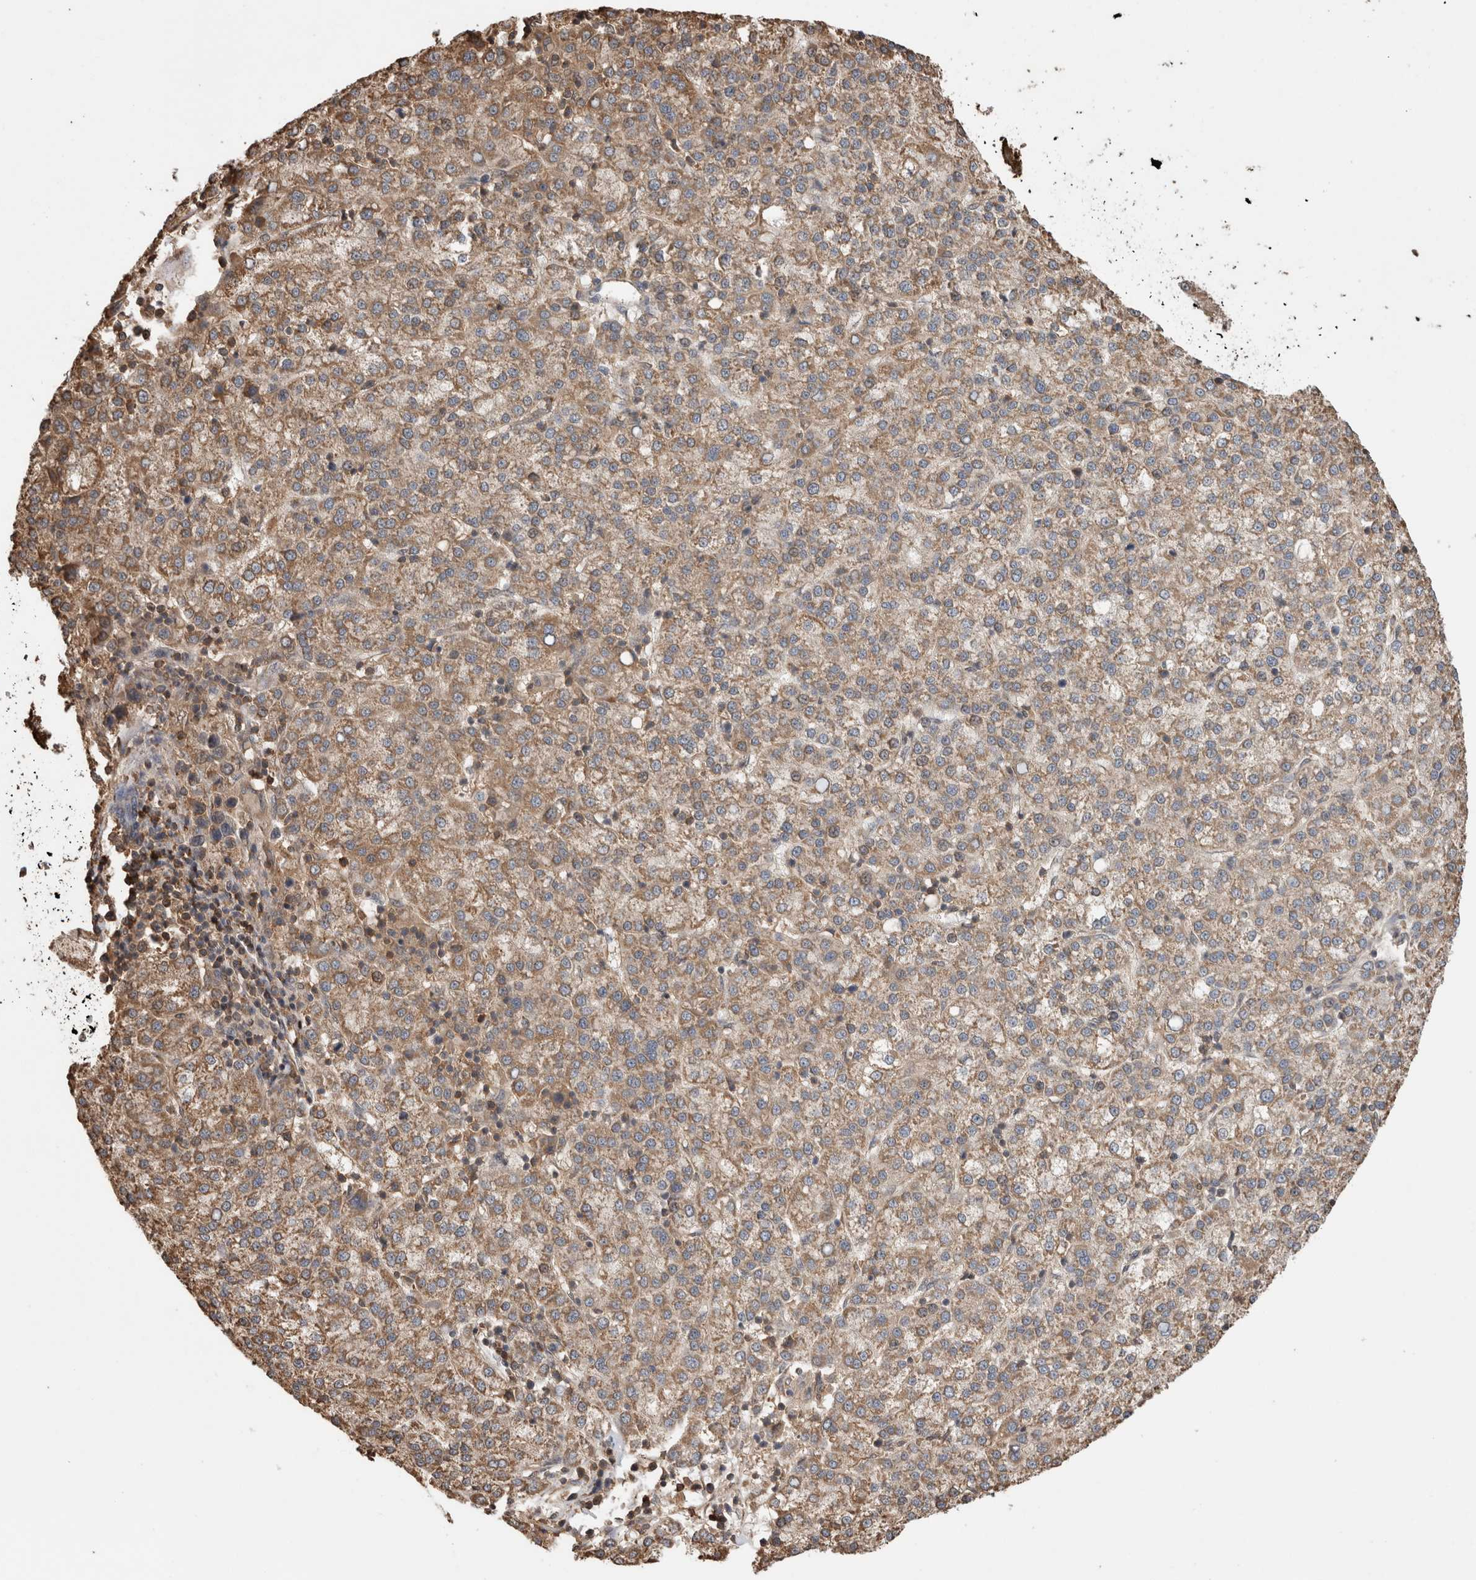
{"staining": {"intensity": "moderate", "quantity": ">75%", "location": "cytoplasmic/membranous"}, "tissue": "liver cancer", "cell_type": "Tumor cells", "image_type": "cancer", "snomed": [{"axis": "morphology", "description": "Carcinoma, Hepatocellular, NOS"}, {"axis": "topography", "description": "Liver"}], "caption": "Immunohistochemistry (IHC) histopathology image of neoplastic tissue: human liver cancer stained using immunohistochemistry (IHC) reveals medium levels of moderate protein expression localized specifically in the cytoplasmic/membranous of tumor cells, appearing as a cytoplasmic/membranous brown color.", "gene": "TRIM5", "patient": {"sex": "female", "age": 58}}